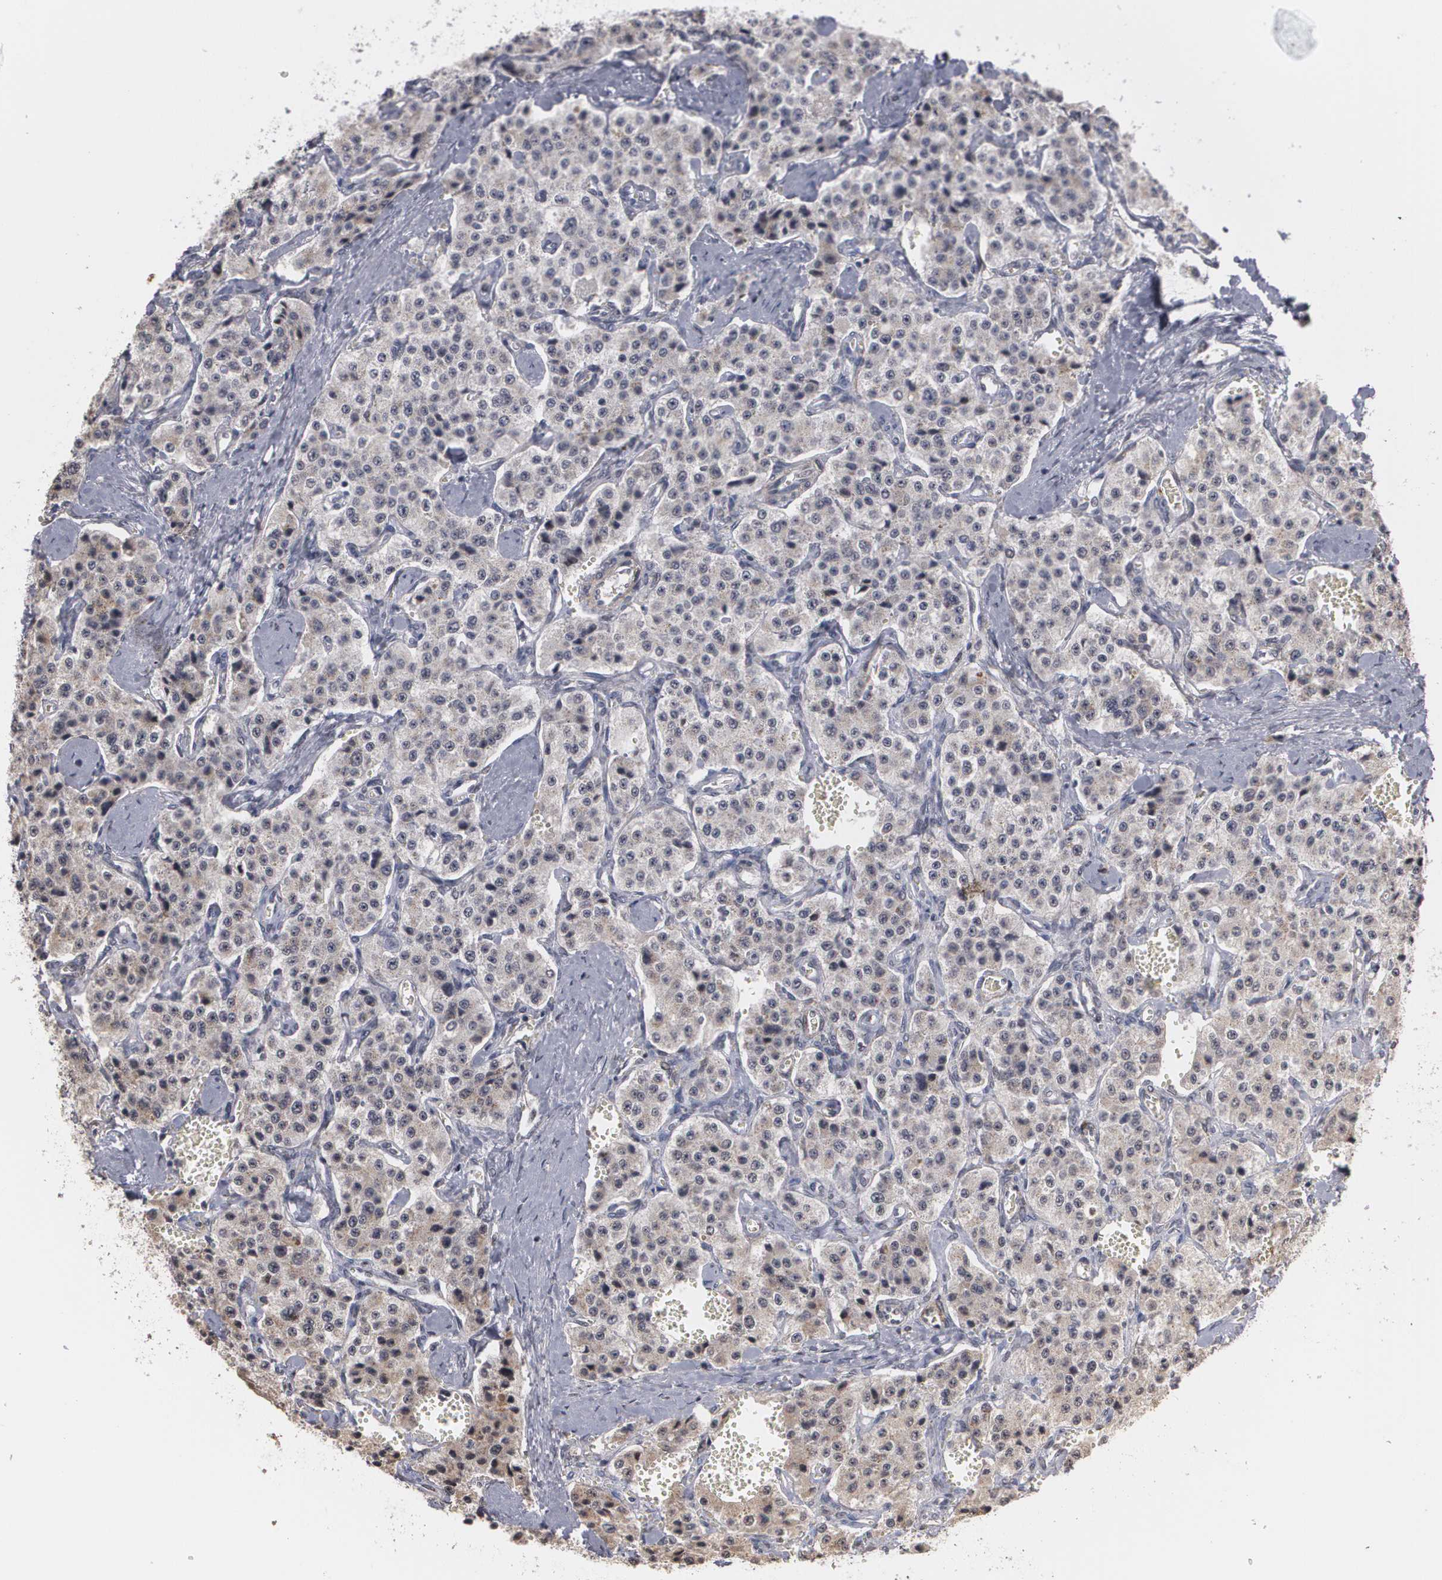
{"staining": {"intensity": "weak", "quantity": "25%-75%", "location": "cytoplasmic/membranous"}, "tissue": "carcinoid", "cell_type": "Tumor cells", "image_type": "cancer", "snomed": [{"axis": "morphology", "description": "Carcinoid, malignant, NOS"}, {"axis": "topography", "description": "Small intestine"}], "caption": "This image shows IHC staining of carcinoid, with low weak cytoplasmic/membranous expression in about 25%-75% of tumor cells.", "gene": "ZNF75A", "patient": {"sex": "male", "age": 52}}